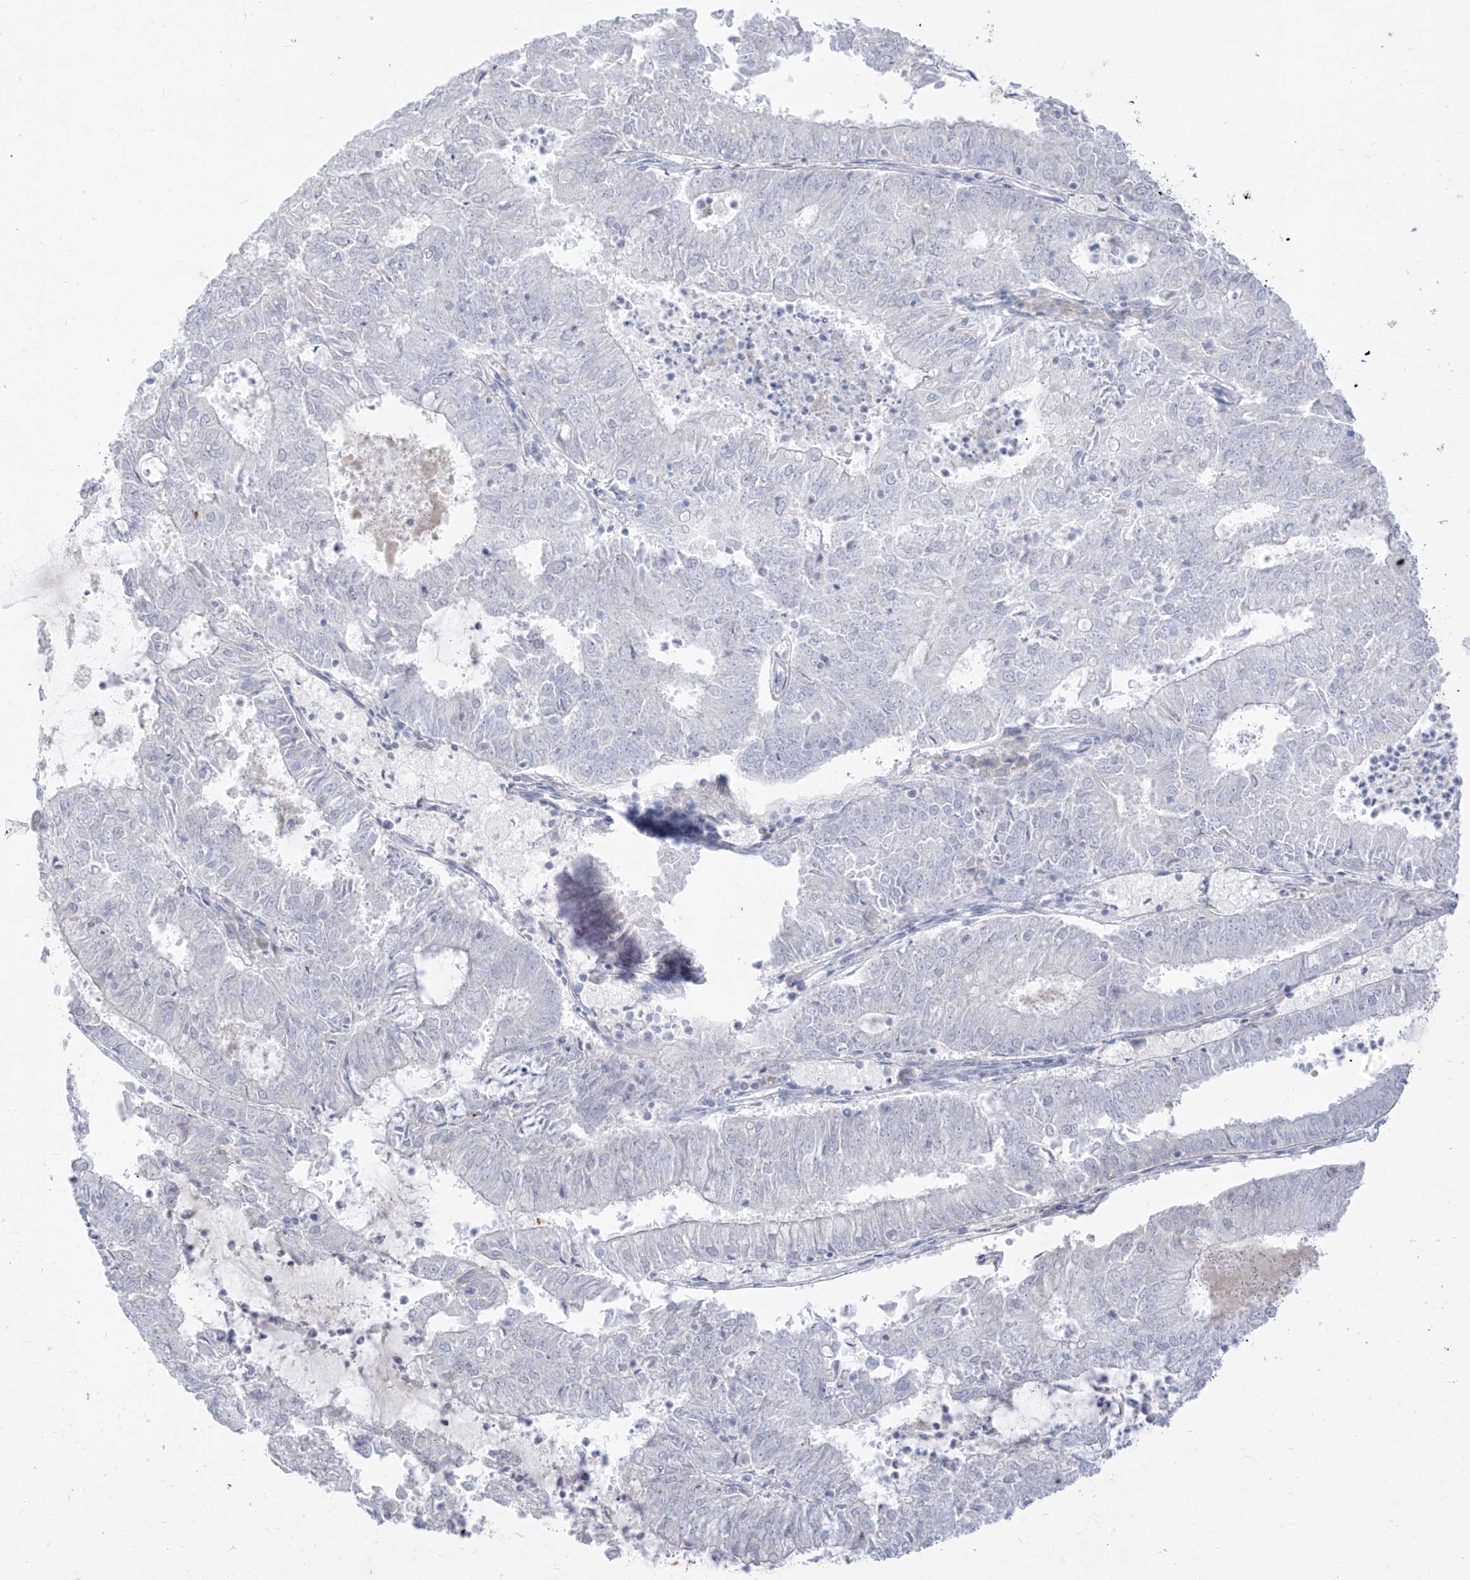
{"staining": {"intensity": "negative", "quantity": "none", "location": "none"}, "tissue": "endometrial cancer", "cell_type": "Tumor cells", "image_type": "cancer", "snomed": [{"axis": "morphology", "description": "Adenocarcinoma, NOS"}, {"axis": "topography", "description": "Endometrium"}], "caption": "Immunohistochemical staining of human adenocarcinoma (endometrial) shows no significant staining in tumor cells. Brightfield microscopy of immunohistochemistry stained with DAB (brown) and hematoxylin (blue), captured at high magnification.", "gene": "TGM4", "patient": {"sex": "female", "age": 57}}